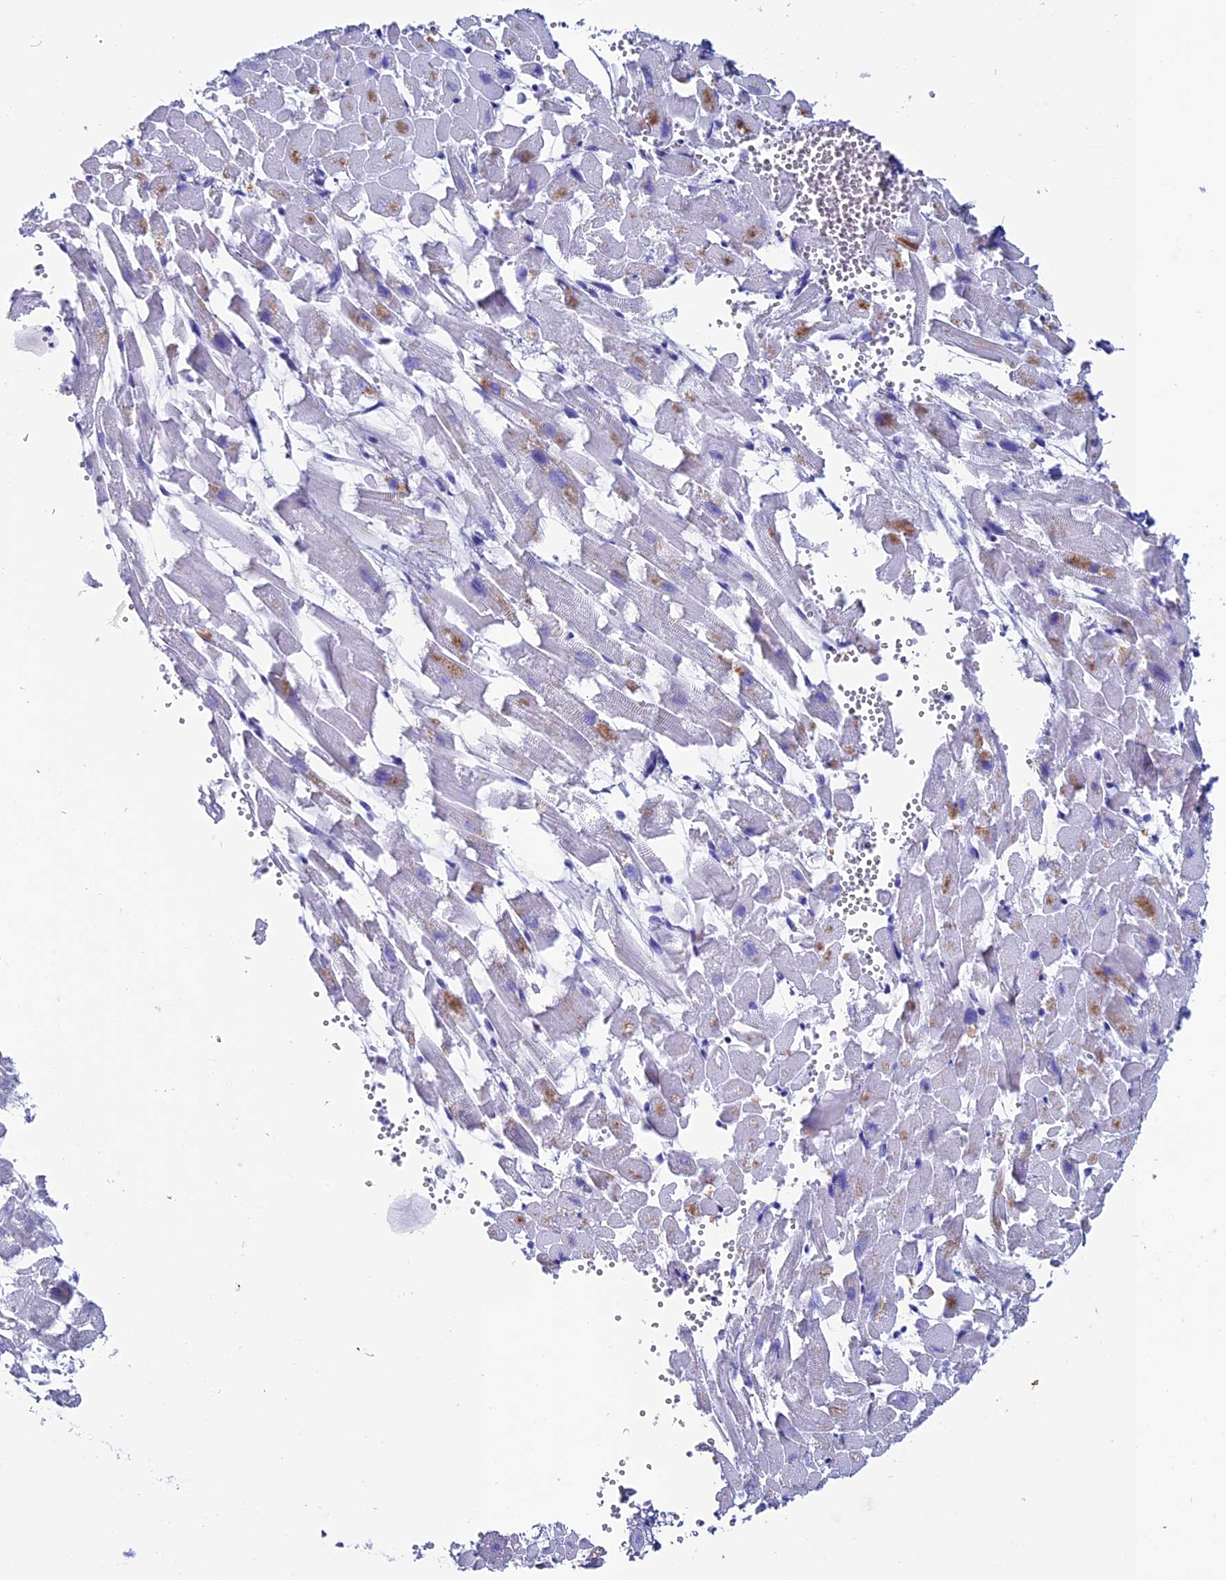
{"staining": {"intensity": "negative", "quantity": "none", "location": "none"}, "tissue": "heart muscle", "cell_type": "Cardiomyocytes", "image_type": "normal", "snomed": [{"axis": "morphology", "description": "Normal tissue, NOS"}, {"axis": "topography", "description": "Heart"}], "caption": "DAB (3,3'-diaminobenzidine) immunohistochemical staining of normal heart muscle shows no significant positivity in cardiomyocytes.", "gene": "ANKRD29", "patient": {"sex": "female", "age": 64}}